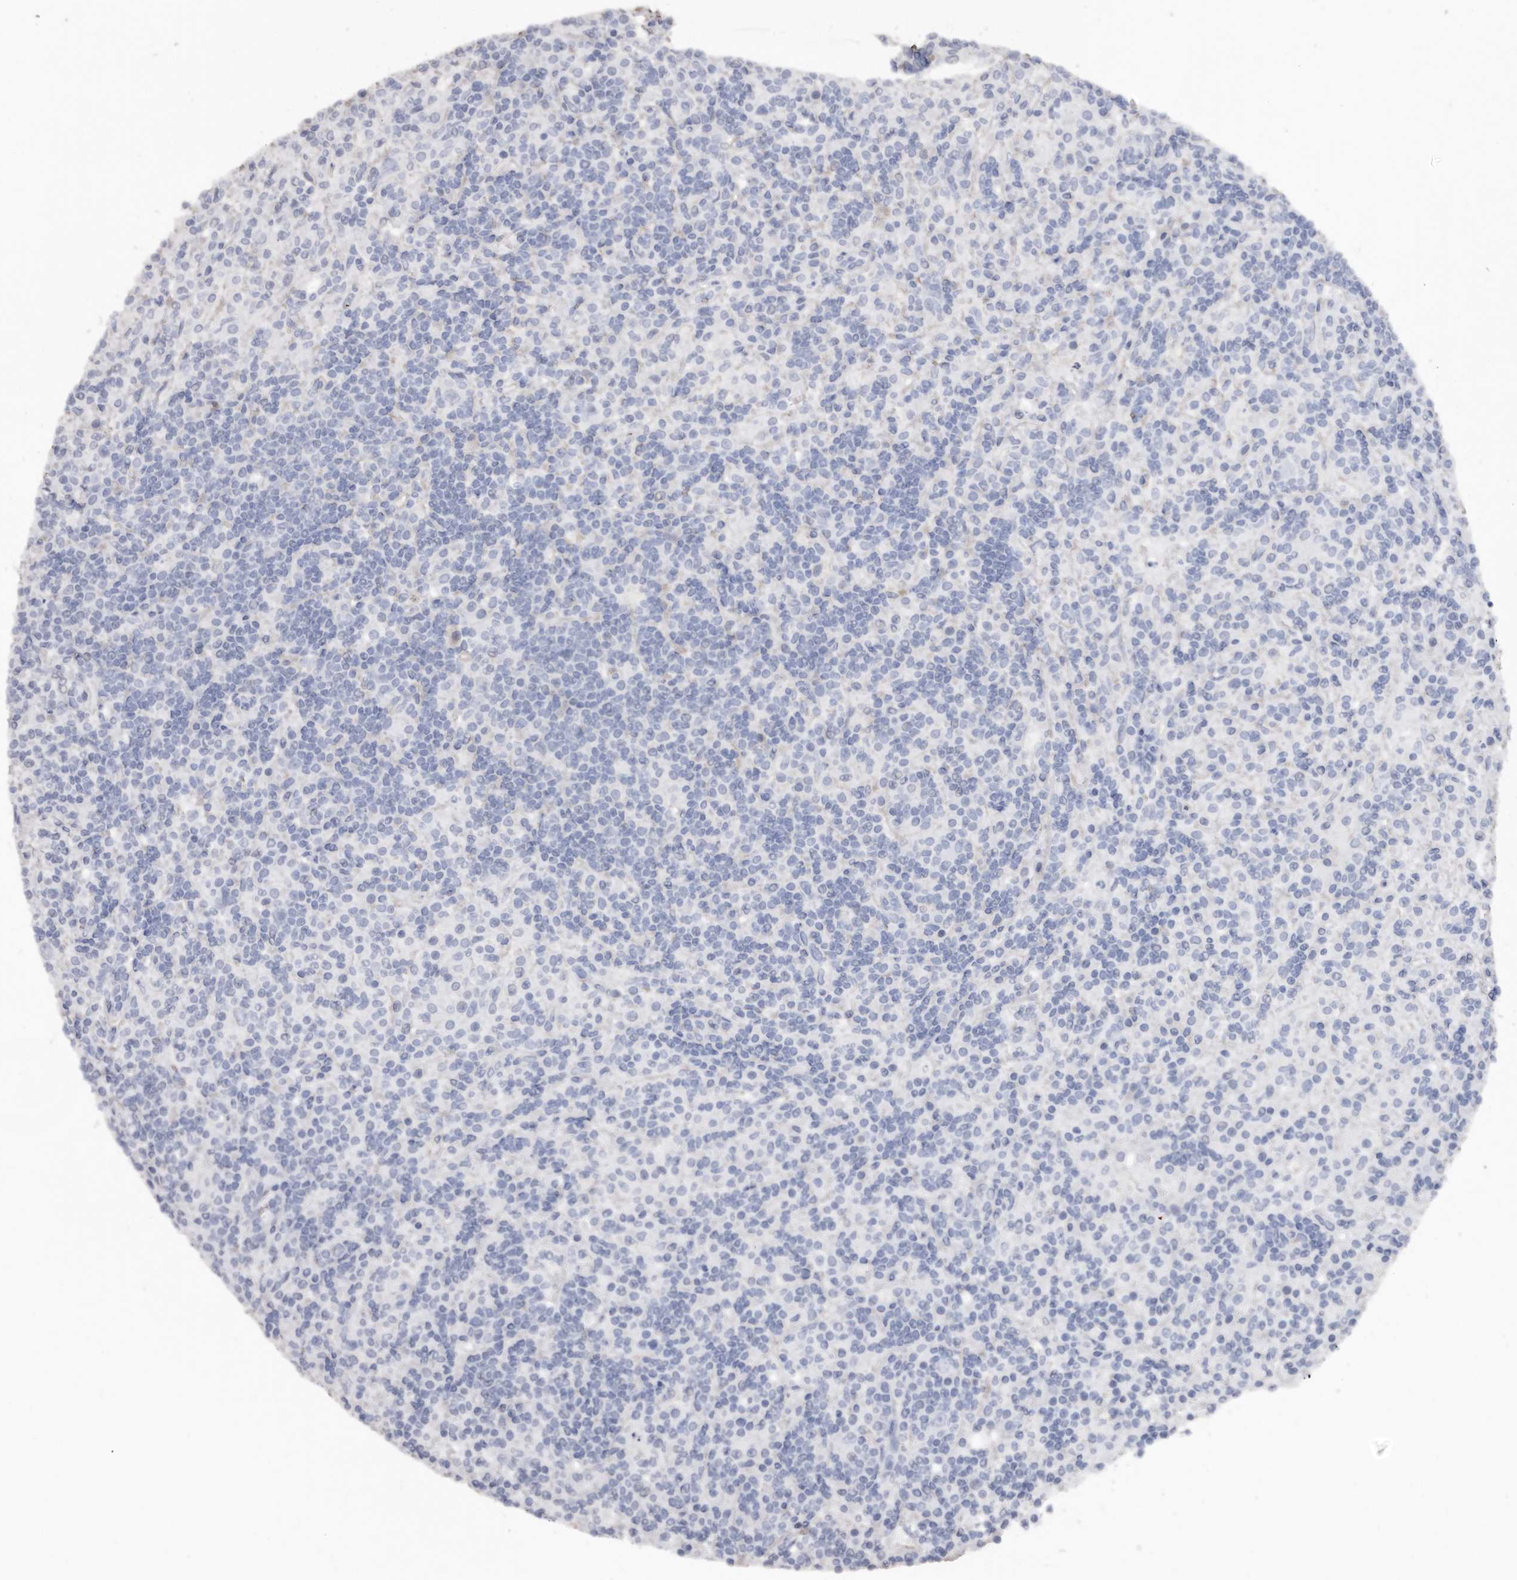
{"staining": {"intensity": "negative", "quantity": "none", "location": "none"}, "tissue": "lymphoma", "cell_type": "Tumor cells", "image_type": "cancer", "snomed": [{"axis": "morphology", "description": "Hodgkin's disease, NOS"}, {"axis": "topography", "description": "Lymph node"}], "caption": "An image of human lymphoma is negative for staining in tumor cells.", "gene": "COQ8B", "patient": {"sex": "male", "age": 70}}